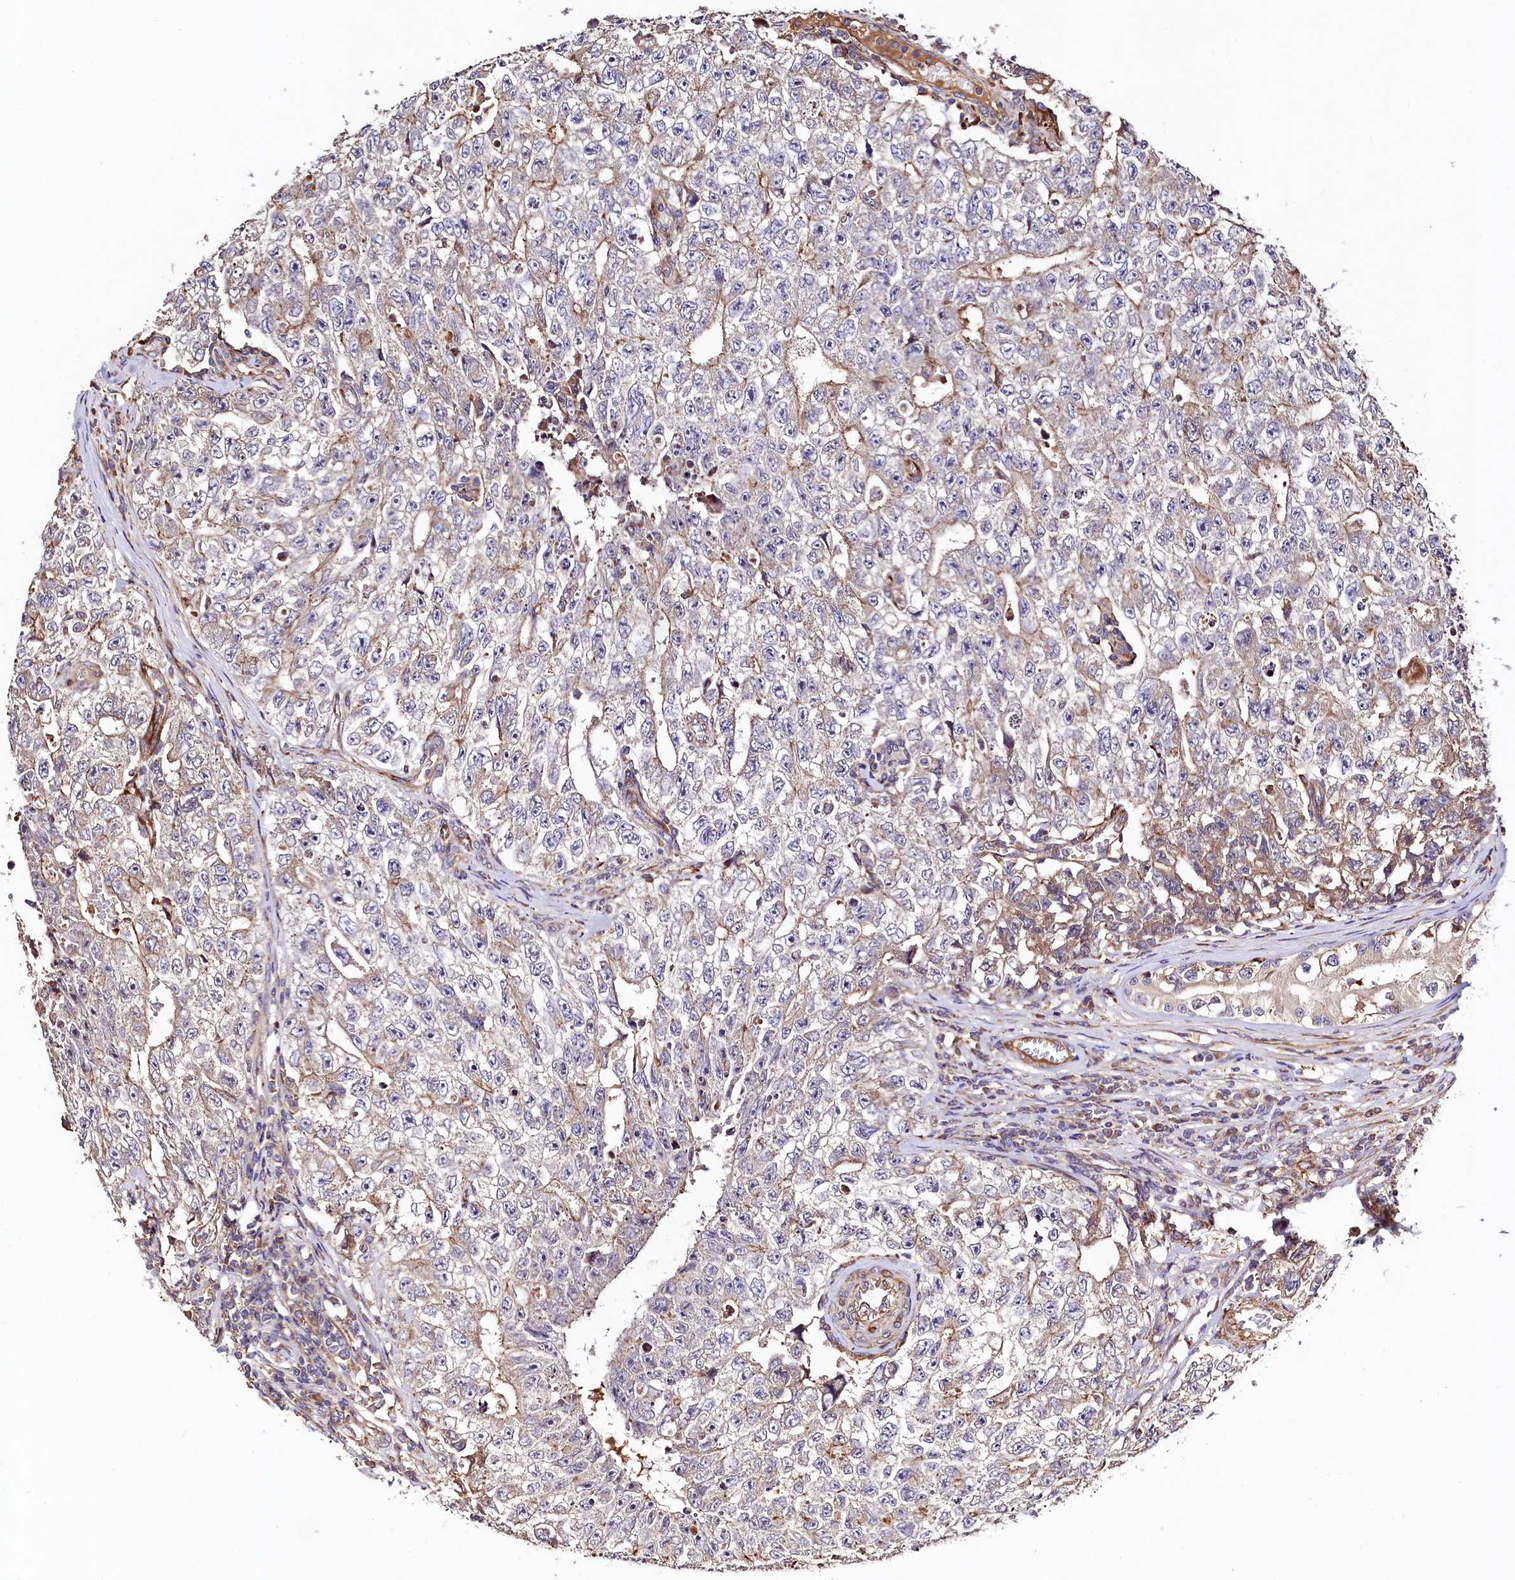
{"staining": {"intensity": "weak", "quantity": "<25%", "location": "cytoplasmic/membranous"}, "tissue": "testis cancer", "cell_type": "Tumor cells", "image_type": "cancer", "snomed": [{"axis": "morphology", "description": "Carcinoma, Embryonal, NOS"}, {"axis": "topography", "description": "Testis"}], "caption": "Tumor cells show no significant protein positivity in testis embryonal carcinoma. (DAB (3,3'-diaminobenzidine) immunohistochemistry (IHC) visualized using brightfield microscopy, high magnification).", "gene": "KLHDC4", "patient": {"sex": "male", "age": 17}}